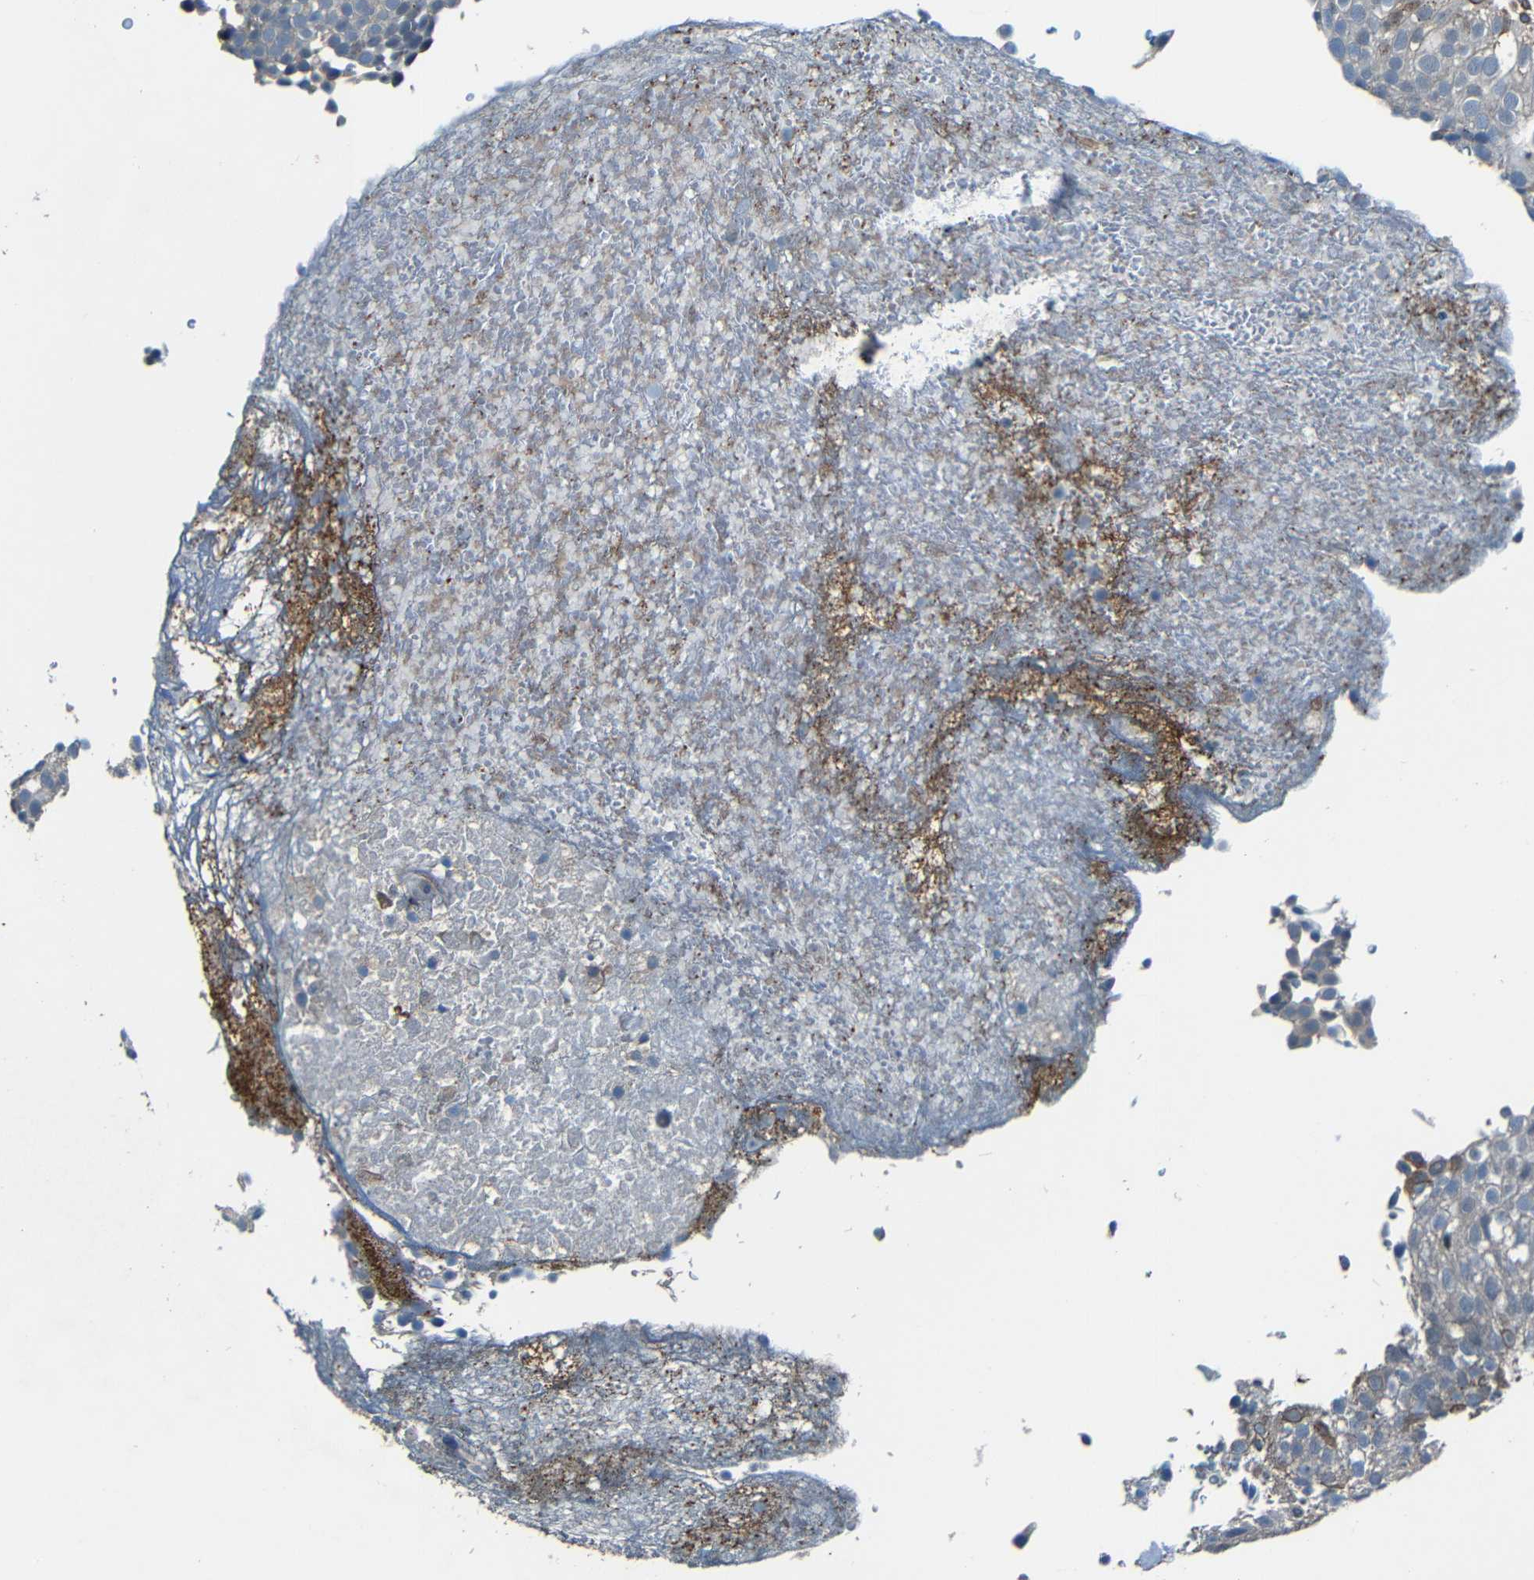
{"staining": {"intensity": "weak", "quantity": "<25%", "location": "cytoplasmic/membranous"}, "tissue": "urothelial cancer", "cell_type": "Tumor cells", "image_type": "cancer", "snomed": [{"axis": "morphology", "description": "Urothelial carcinoma, Low grade"}, {"axis": "topography", "description": "Urinary bladder"}], "caption": "The image shows no significant positivity in tumor cells of low-grade urothelial carcinoma. (DAB (3,3'-diaminobenzidine) IHC with hematoxylin counter stain).", "gene": "SLA", "patient": {"sex": "male", "age": 78}}